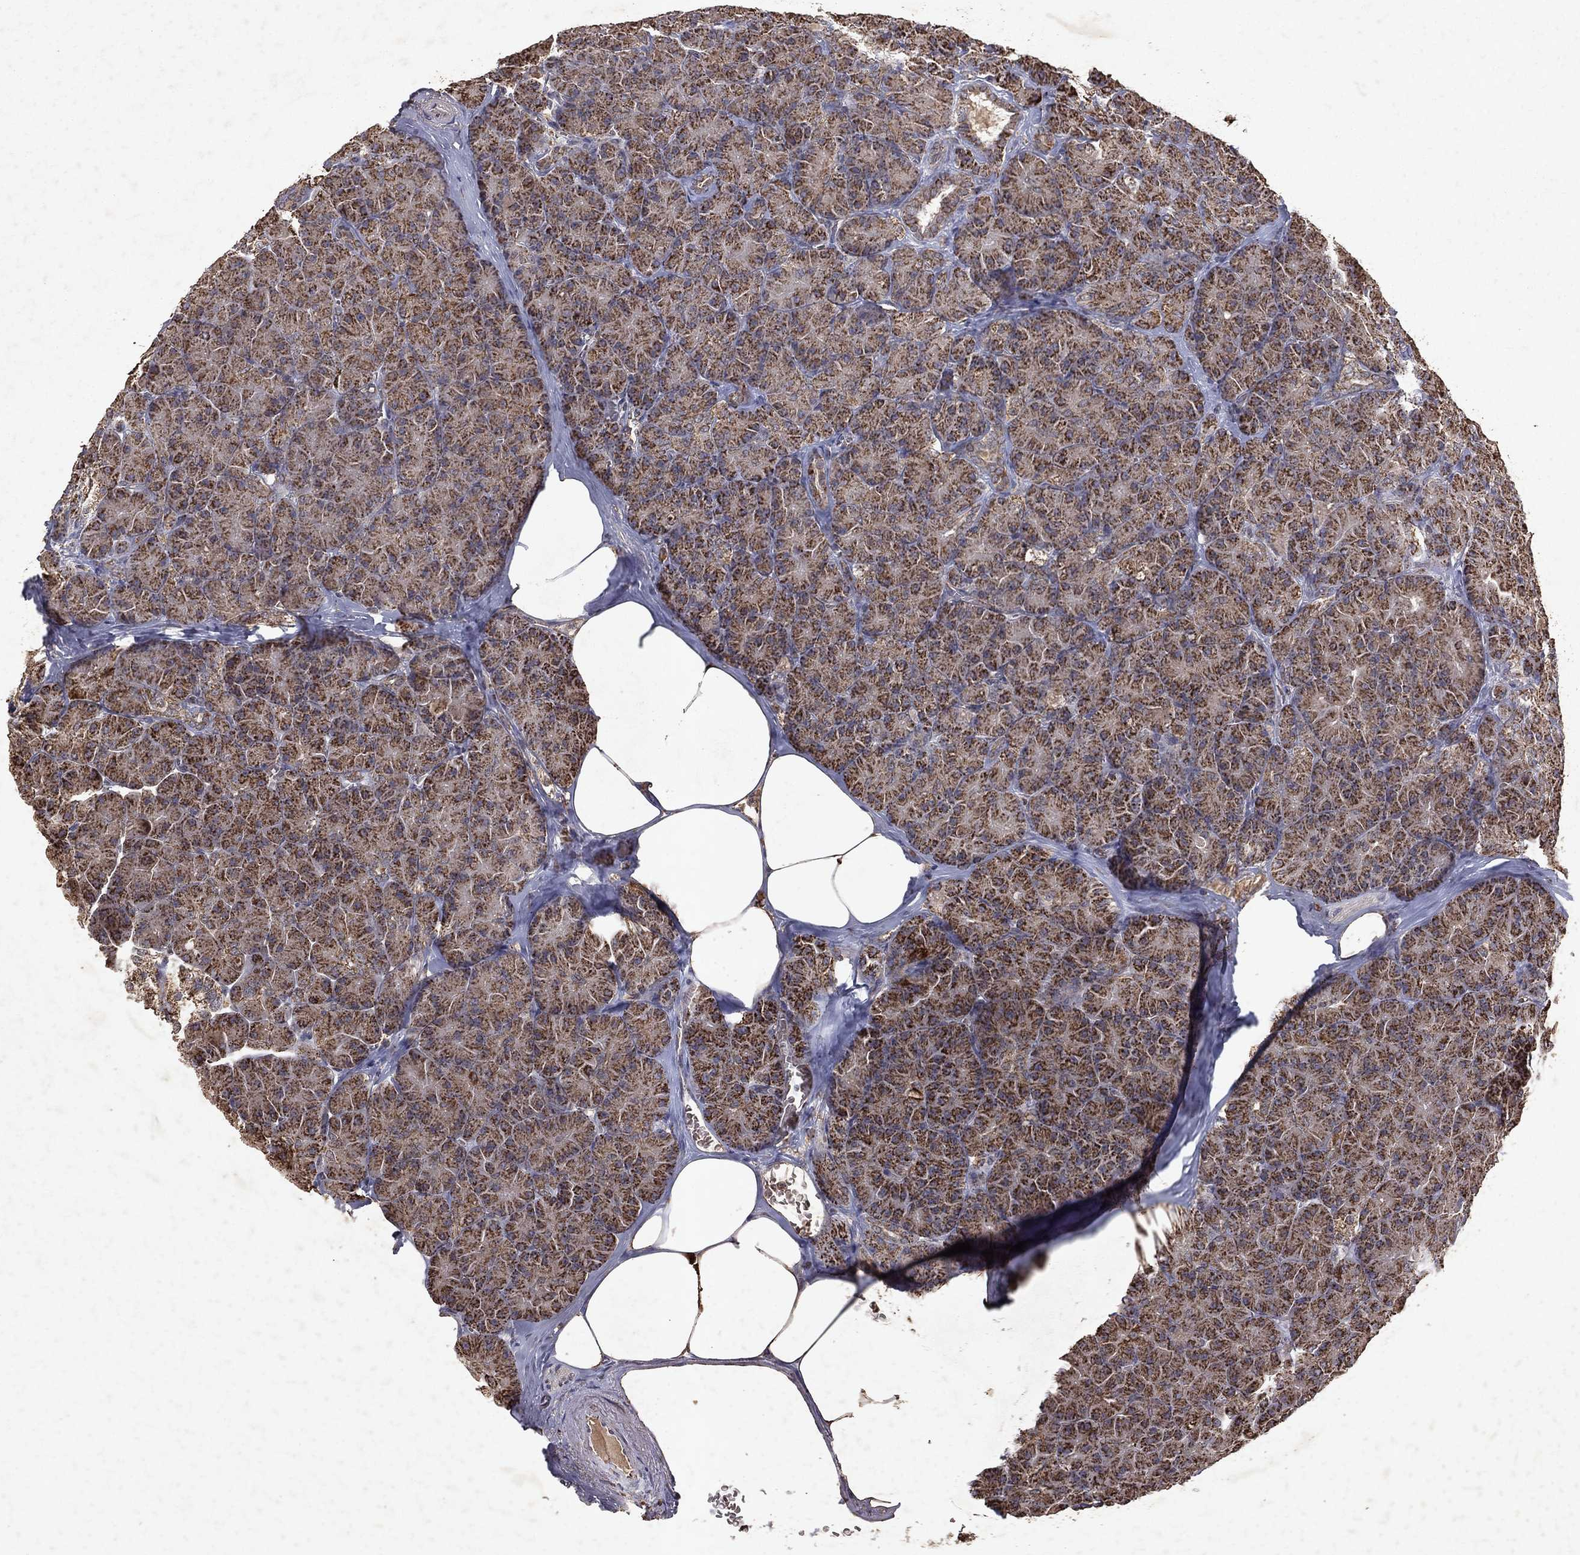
{"staining": {"intensity": "strong", "quantity": "25%-75%", "location": "cytoplasmic/membranous"}, "tissue": "pancreas", "cell_type": "Exocrine glandular cells", "image_type": "normal", "snomed": [{"axis": "morphology", "description": "Normal tissue, NOS"}, {"axis": "topography", "description": "Pancreas"}], "caption": "Immunohistochemistry photomicrograph of unremarkable pancreas: pancreas stained using IHC shows high levels of strong protein expression localized specifically in the cytoplasmic/membranous of exocrine glandular cells, appearing as a cytoplasmic/membranous brown color.", "gene": "PYROXD2", "patient": {"sex": "male", "age": 57}}